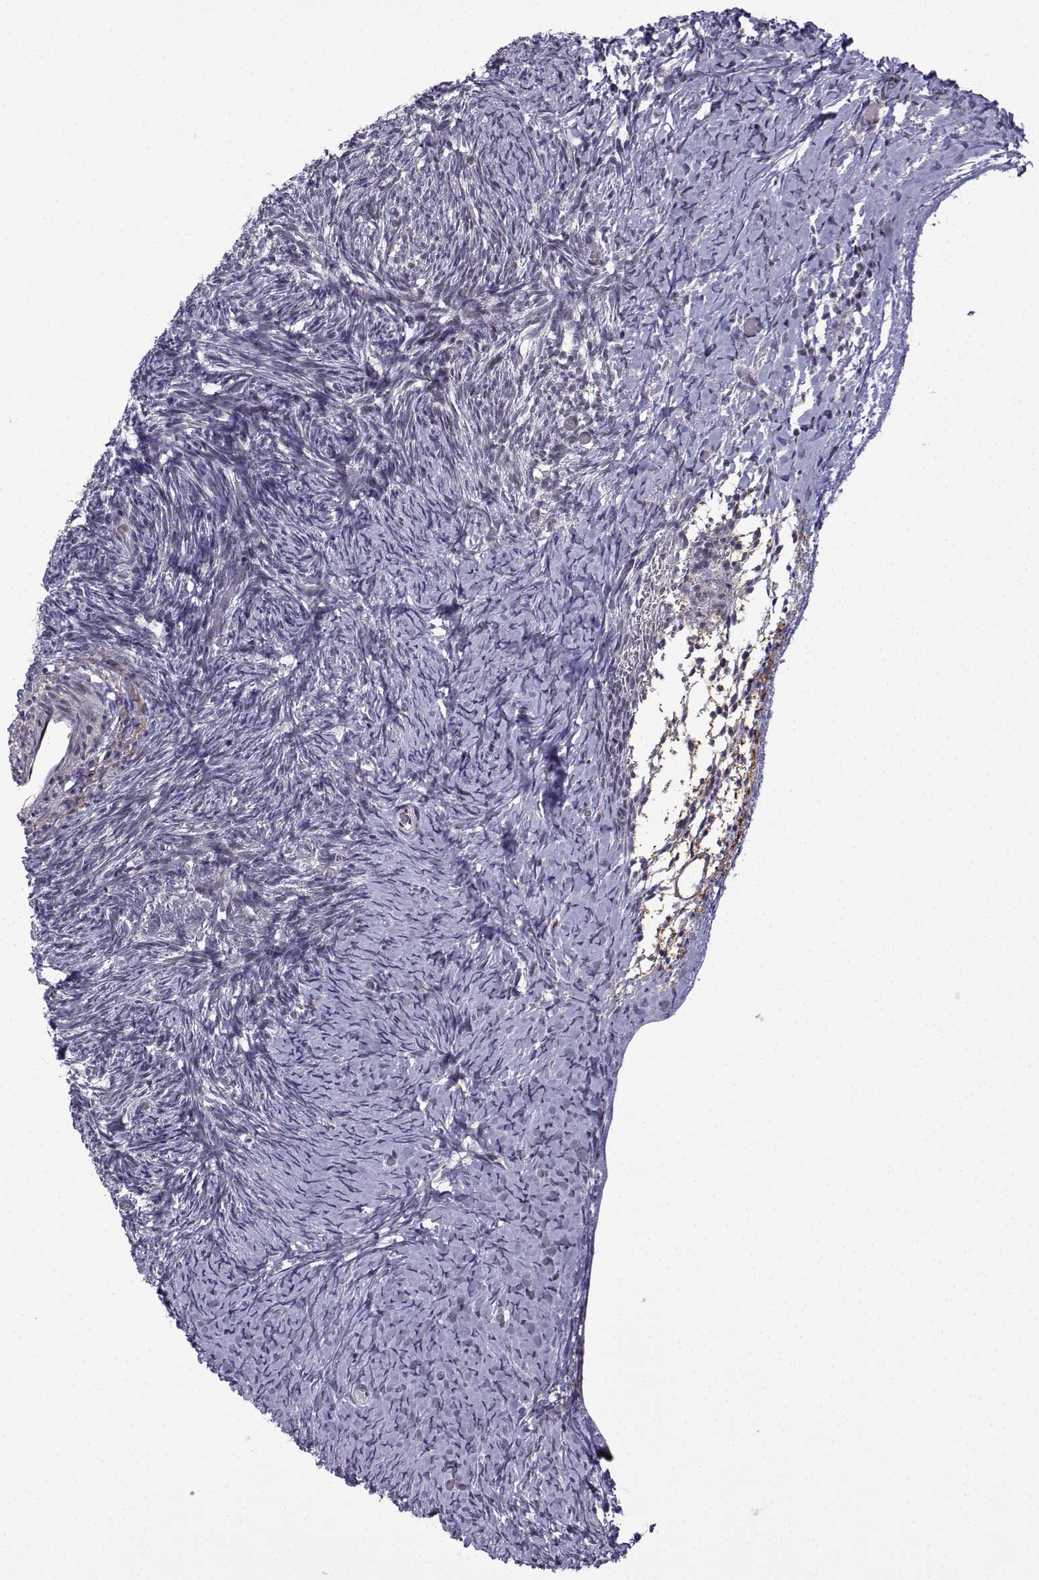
{"staining": {"intensity": "weak", "quantity": "<25%", "location": "nuclear"}, "tissue": "ovary", "cell_type": "Follicle cells", "image_type": "normal", "snomed": [{"axis": "morphology", "description": "Normal tissue, NOS"}, {"axis": "topography", "description": "Ovary"}], "caption": "High power microscopy photomicrograph of an immunohistochemistry (IHC) photomicrograph of benign ovary, revealing no significant staining in follicle cells. The staining was performed using DAB (3,3'-diaminobenzidine) to visualize the protein expression in brown, while the nuclei were stained in blue with hematoxylin (Magnification: 20x).", "gene": "FGF3", "patient": {"sex": "female", "age": 39}}